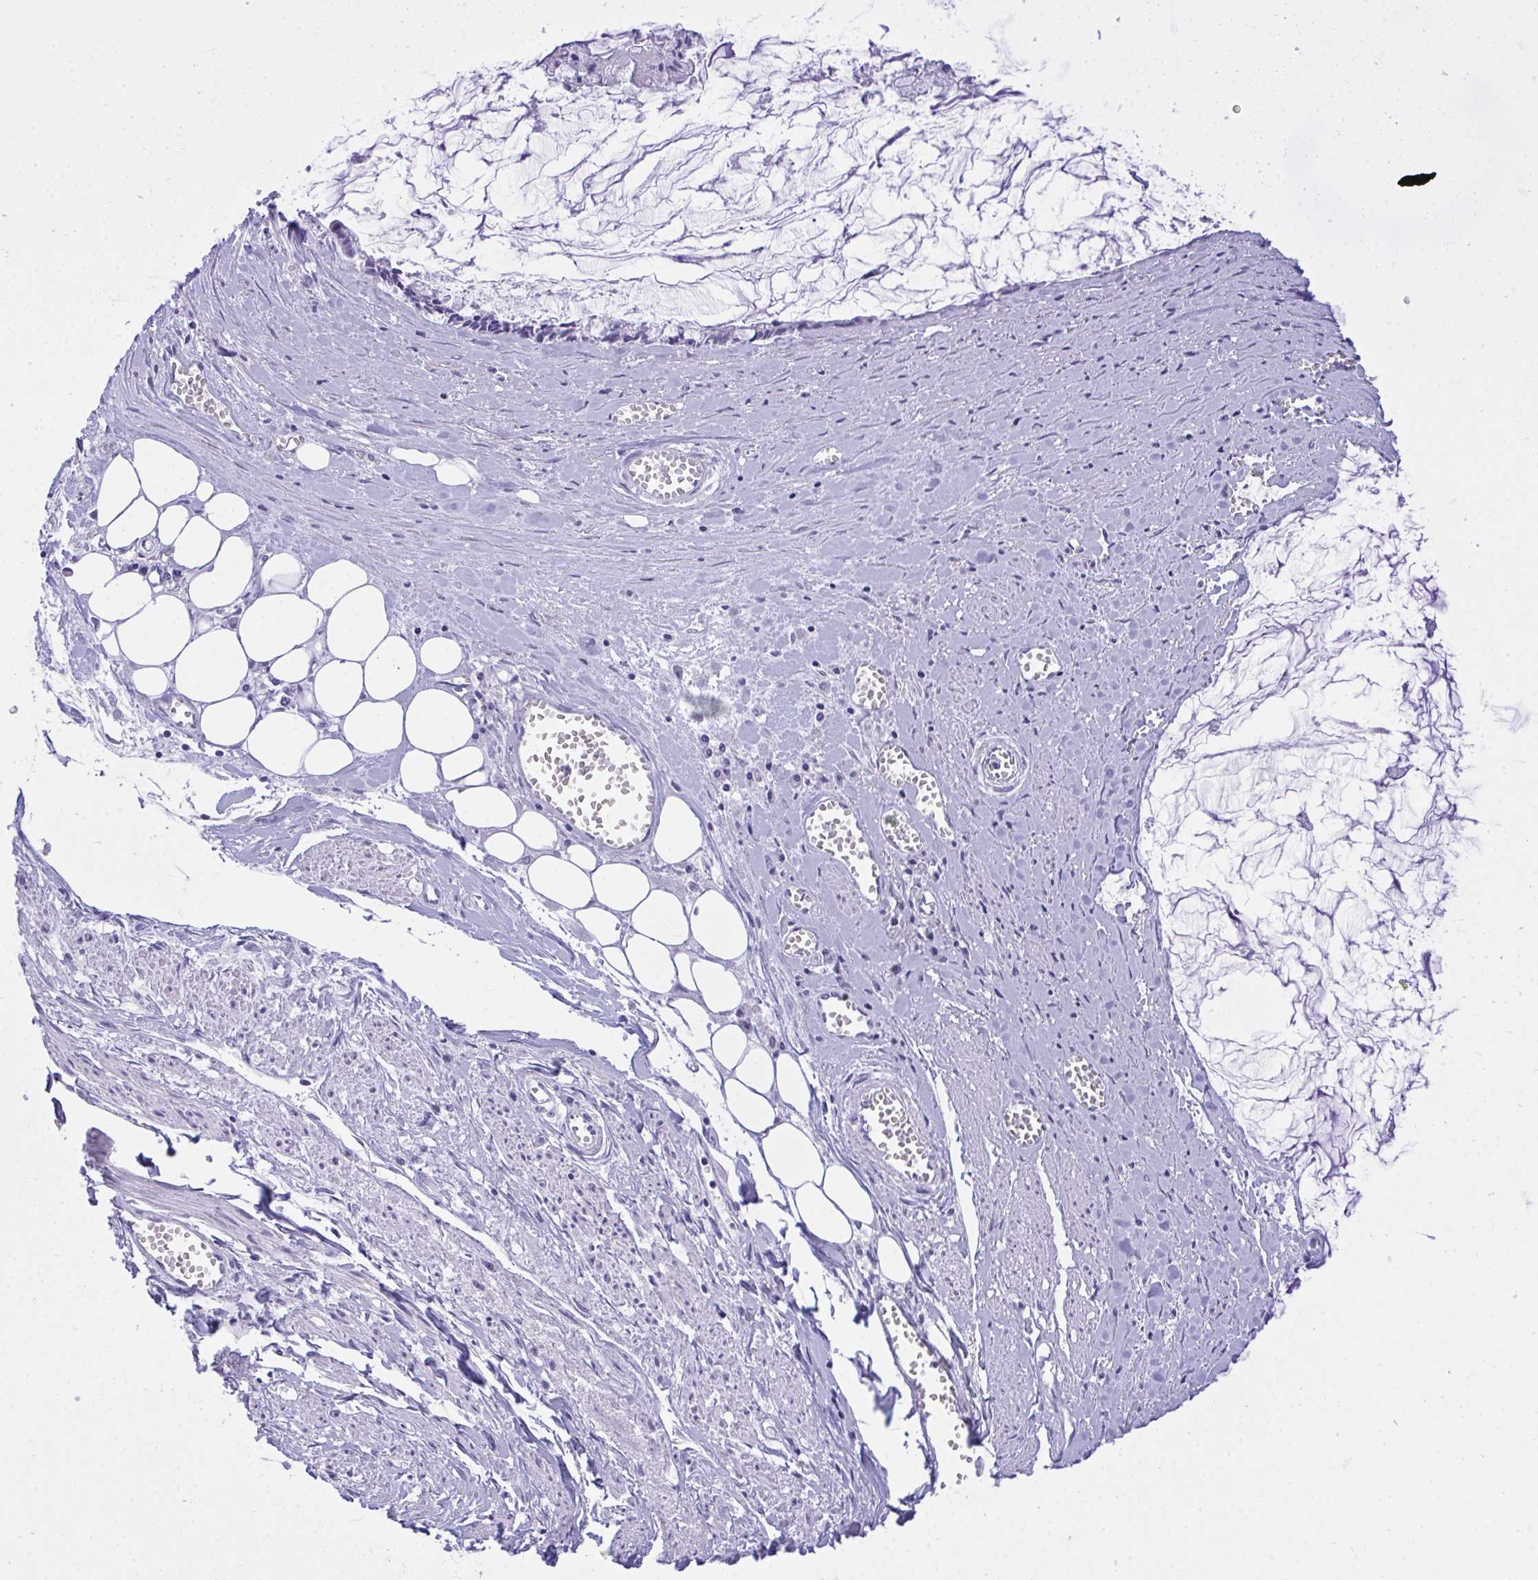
{"staining": {"intensity": "negative", "quantity": "none", "location": "none"}, "tissue": "ovarian cancer", "cell_type": "Tumor cells", "image_type": "cancer", "snomed": [{"axis": "morphology", "description": "Cystadenocarcinoma, mucinous, NOS"}, {"axis": "topography", "description": "Ovary"}], "caption": "Immunohistochemistry micrograph of neoplastic tissue: human mucinous cystadenocarcinoma (ovarian) stained with DAB reveals no significant protein staining in tumor cells.", "gene": "TEAD4", "patient": {"sex": "female", "age": 90}}